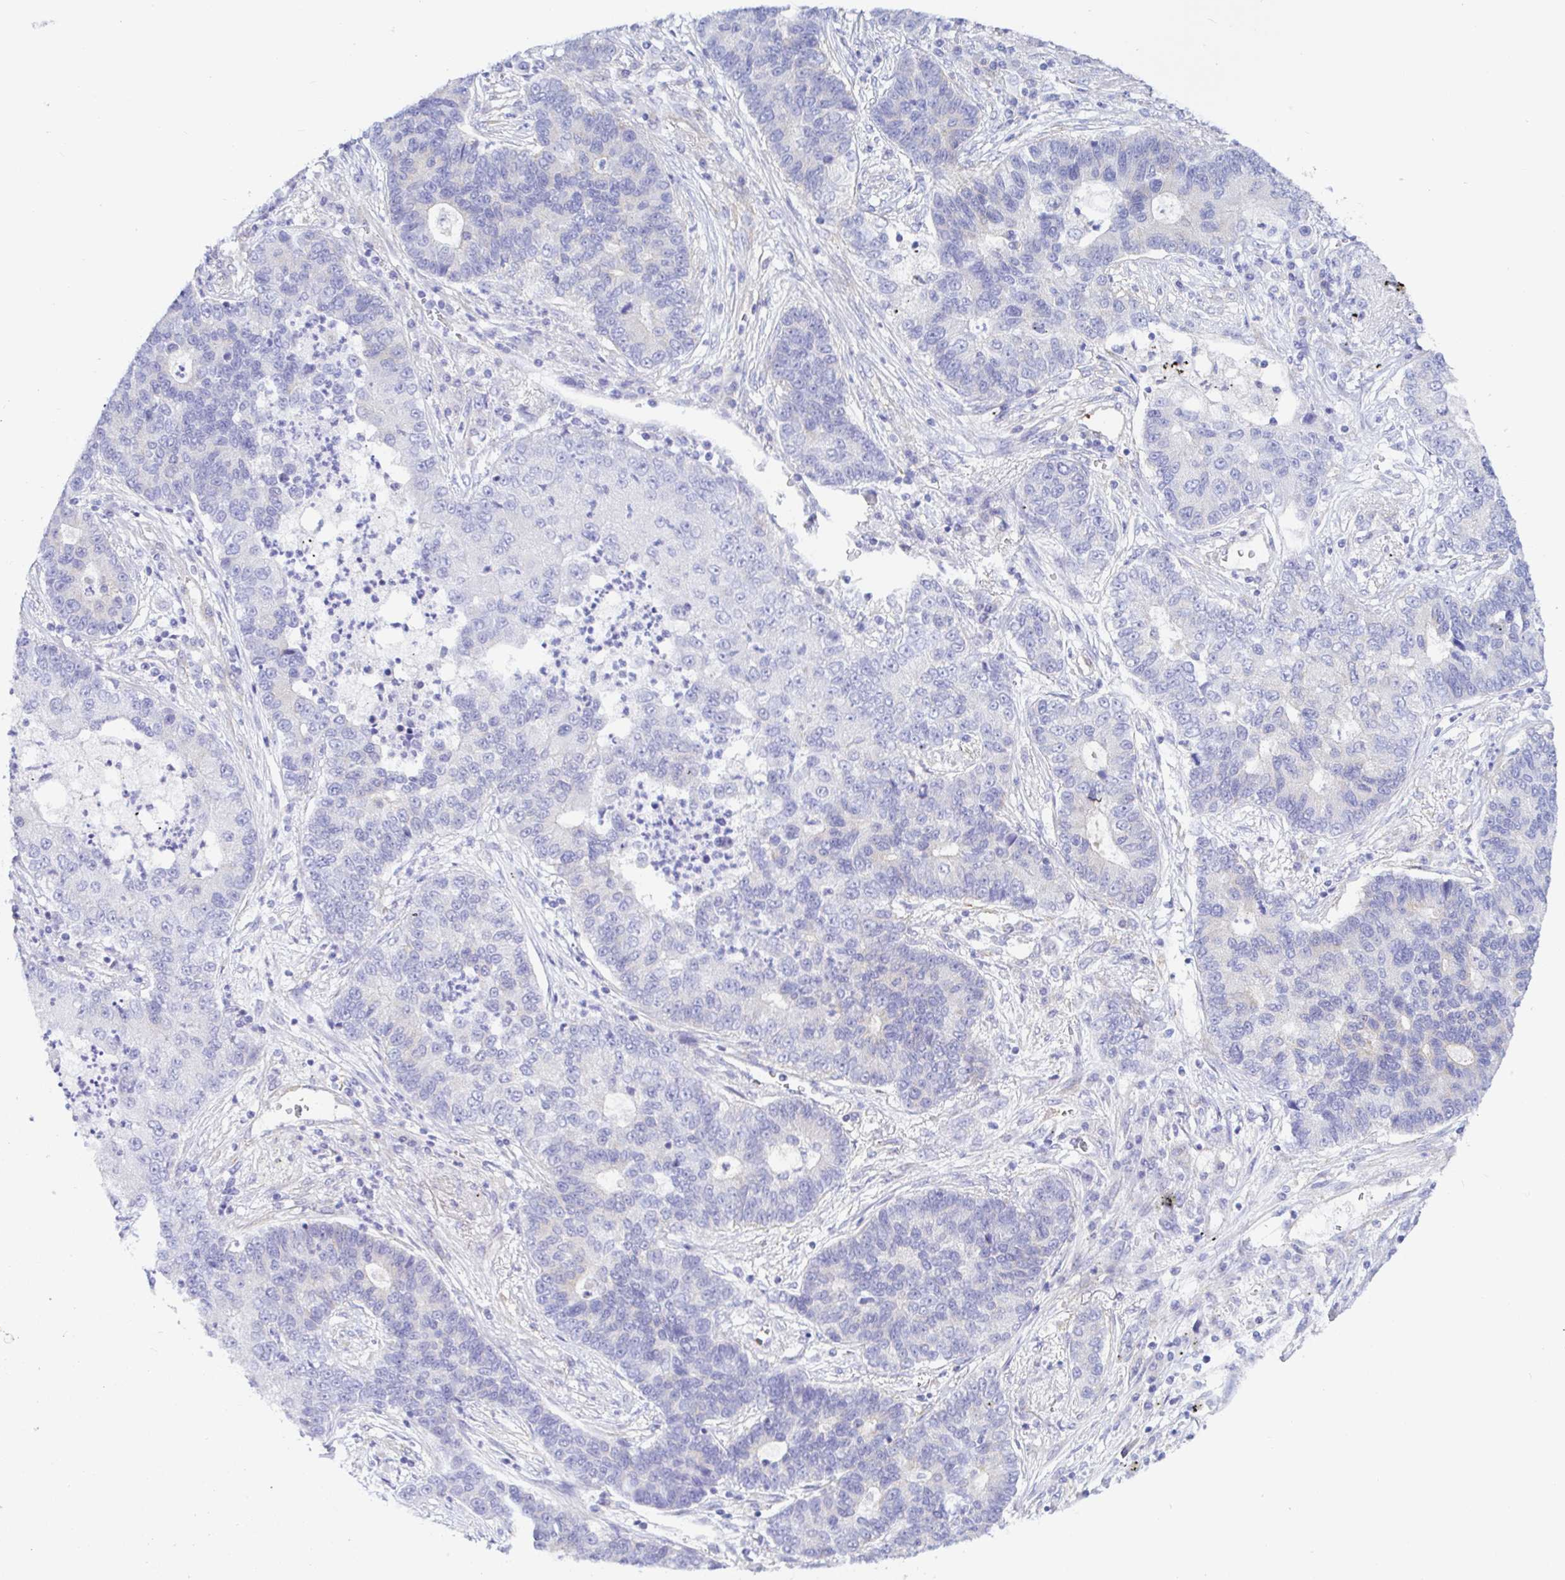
{"staining": {"intensity": "negative", "quantity": "none", "location": "none"}, "tissue": "lung cancer", "cell_type": "Tumor cells", "image_type": "cancer", "snomed": [{"axis": "morphology", "description": "Adenocarcinoma, NOS"}, {"axis": "topography", "description": "Lung"}], "caption": "Immunohistochemistry image of human lung cancer (adenocarcinoma) stained for a protein (brown), which reveals no positivity in tumor cells.", "gene": "ARL4D", "patient": {"sex": "female", "age": 57}}